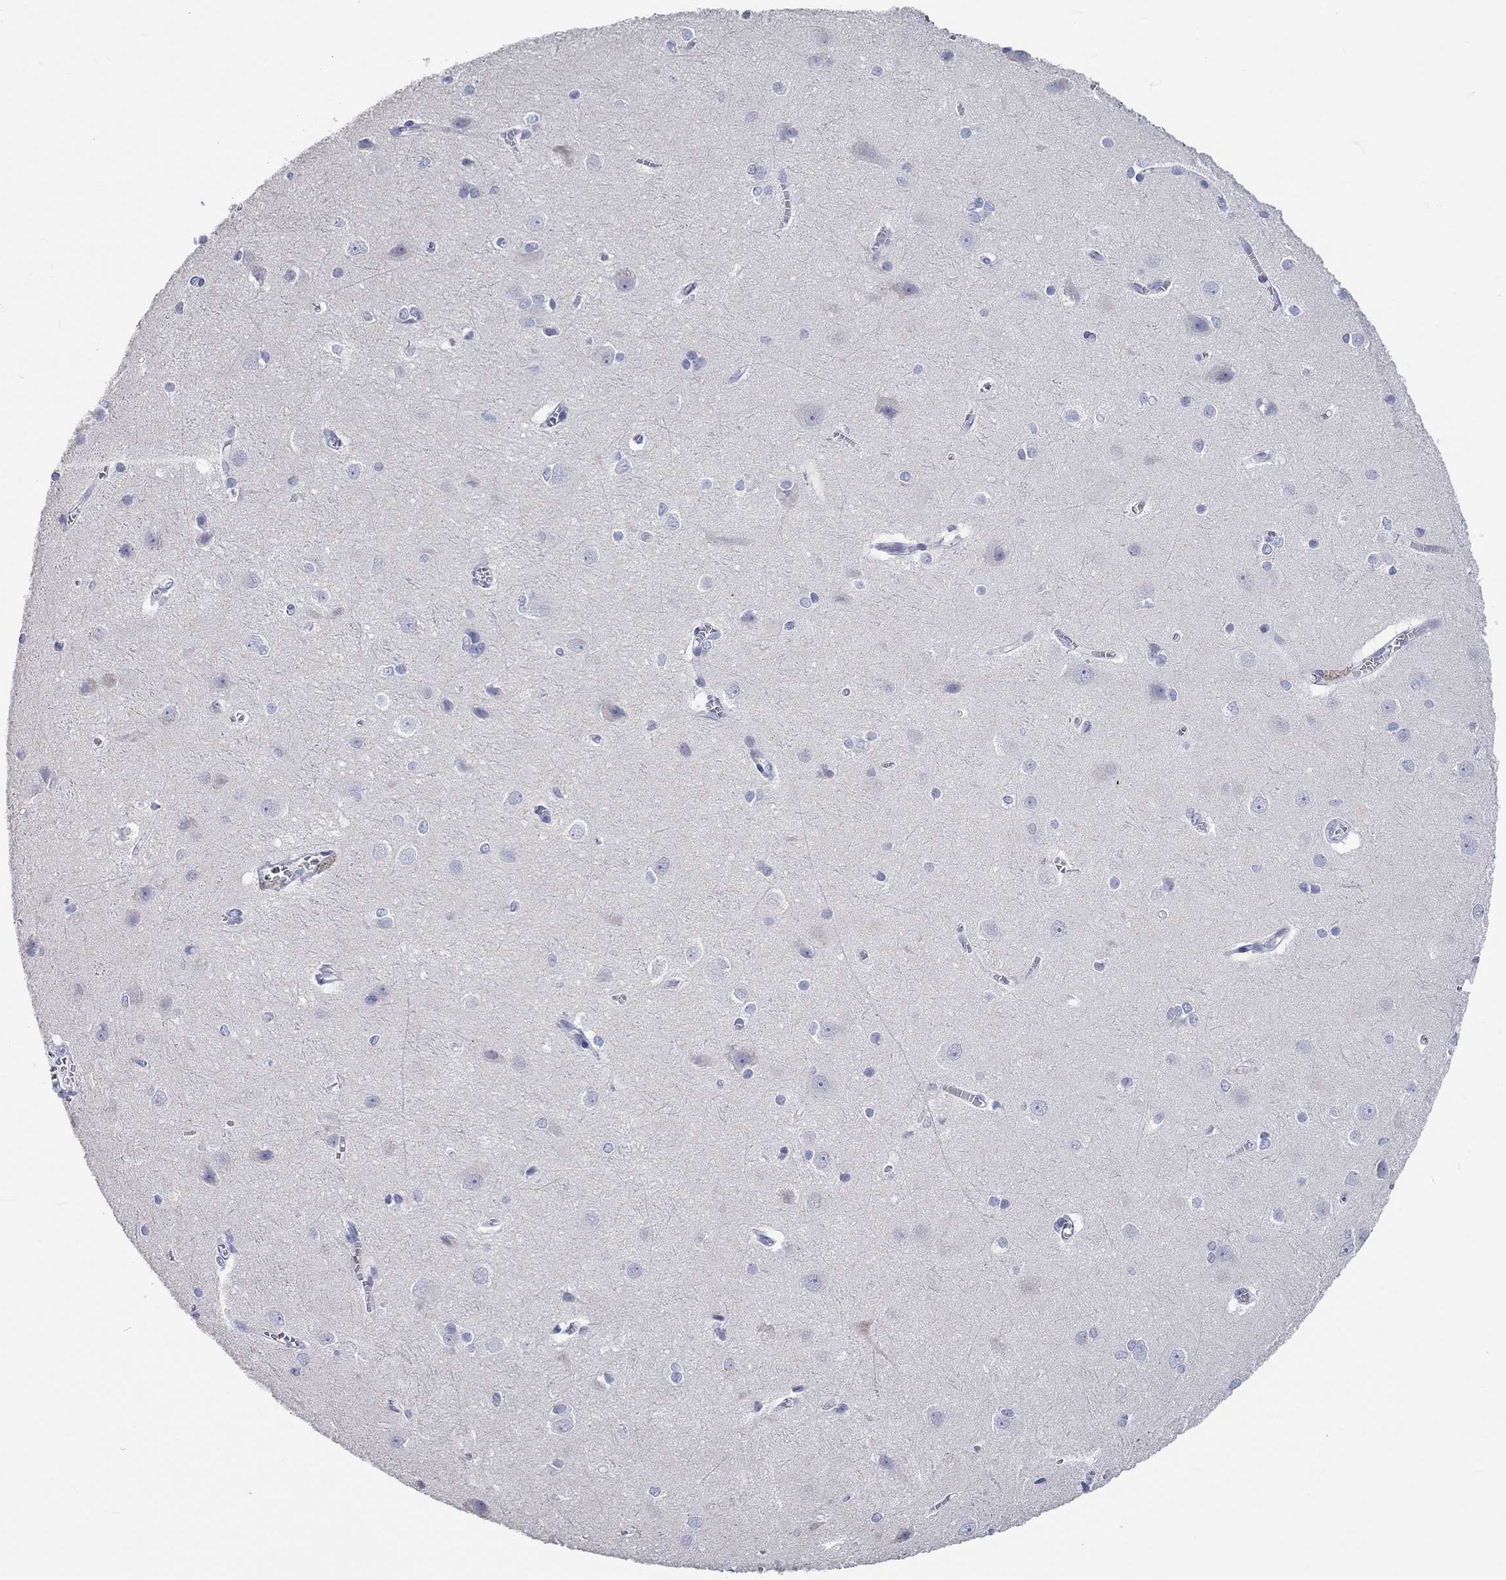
{"staining": {"intensity": "negative", "quantity": "none", "location": "none"}, "tissue": "cerebral cortex", "cell_type": "Endothelial cells", "image_type": "normal", "snomed": [{"axis": "morphology", "description": "Normal tissue, NOS"}, {"axis": "topography", "description": "Cerebral cortex"}], "caption": "A photomicrograph of cerebral cortex stained for a protein demonstrates no brown staining in endothelial cells.", "gene": "LRRC4C", "patient": {"sex": "male", "age": 37}}